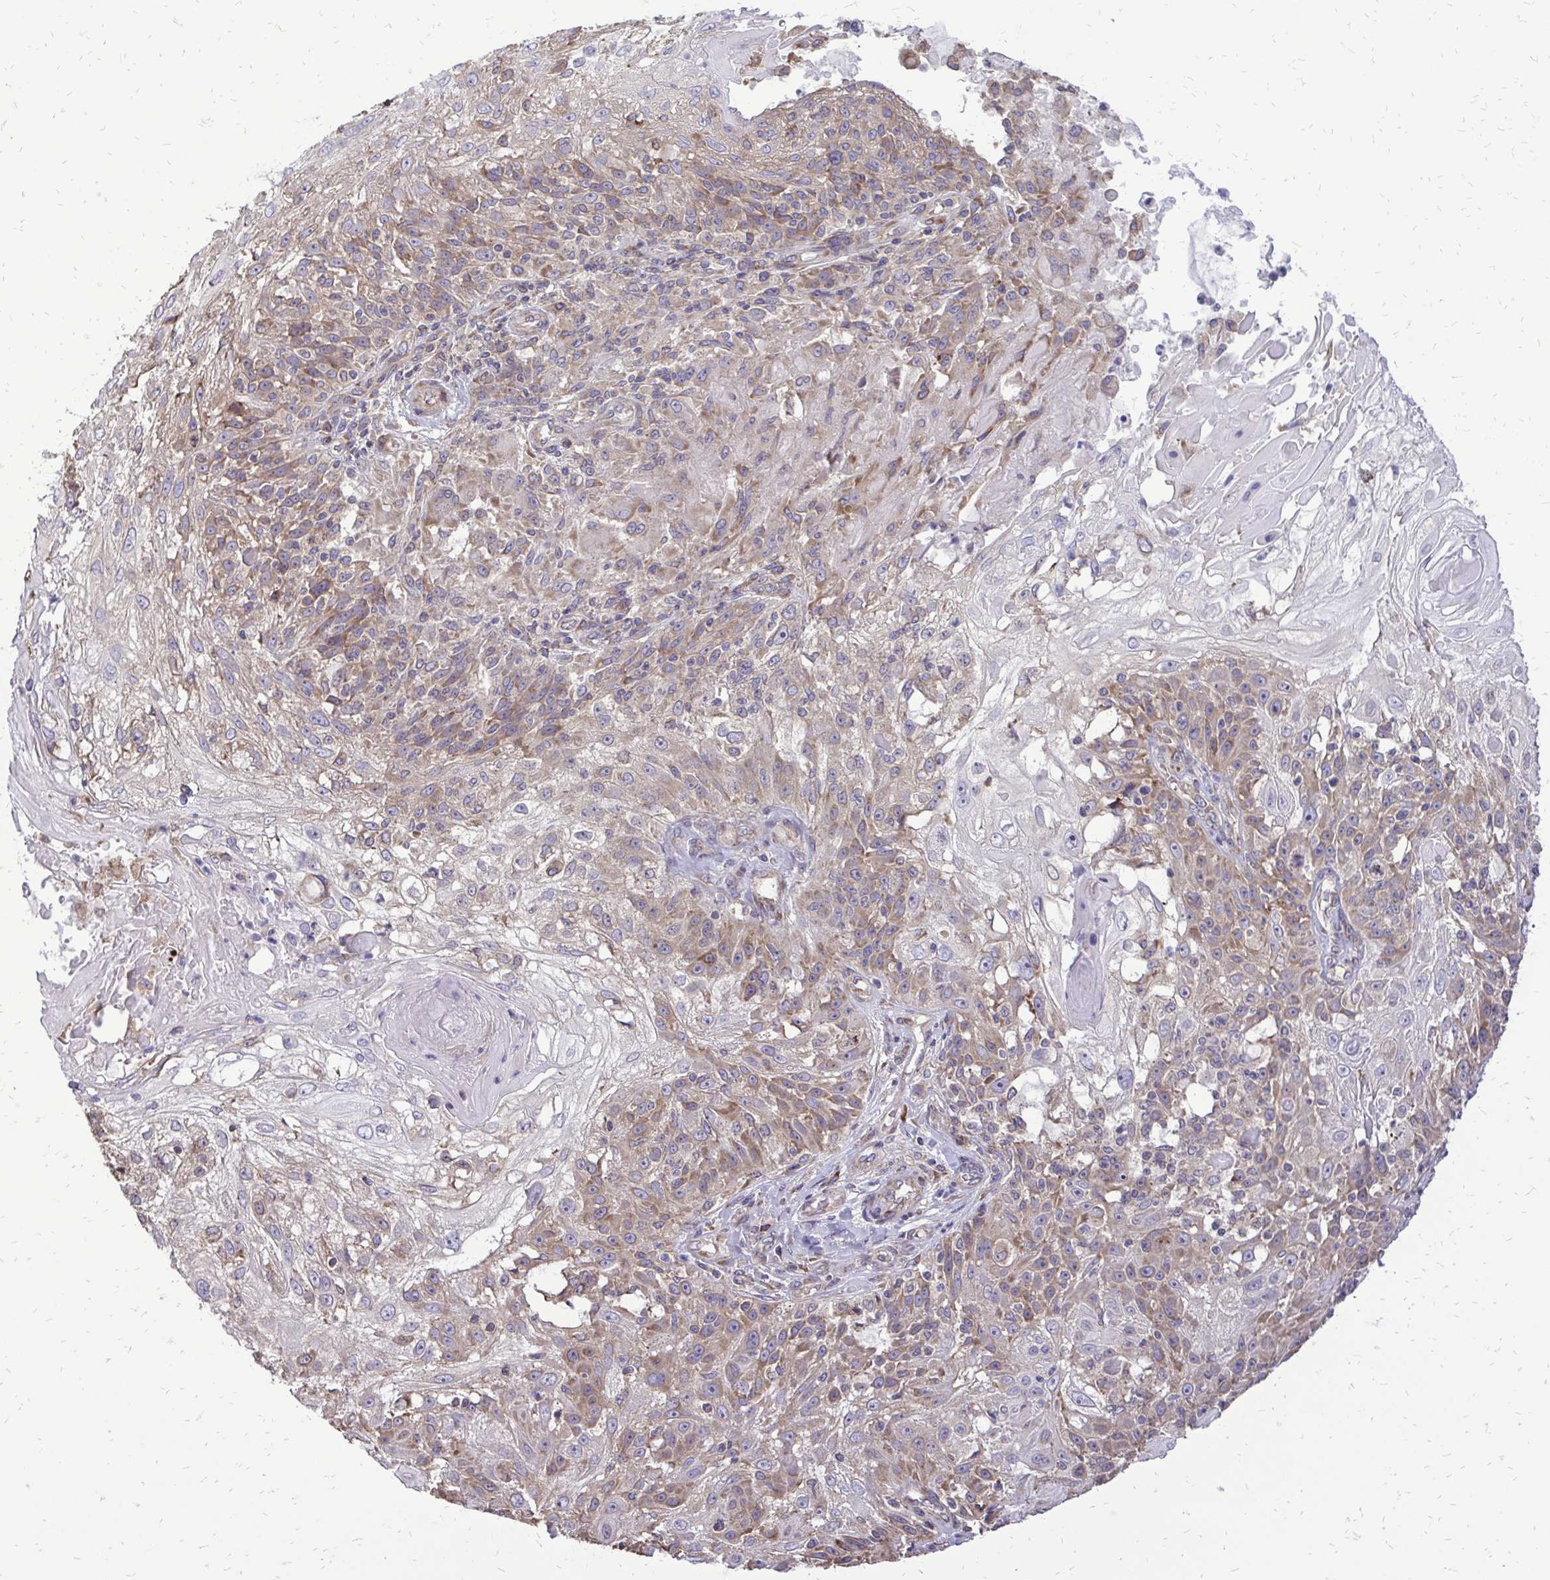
{"staining": {"intensity": "moderate", "quantity": "25%-75%", "location": "cytoplasmic/membranous"}, "tissue": "skin cancer", "cell_type": "Tumor cells", "image_type": "cancer", "snomed": [{"axis": "morphology", "description": "Normal tissue, NOS"}, {"axis": "morphology", "description": "Squamous cell carcinoma, NOS"}, {"axis": "topography", "description": "Skin"}], "caption": "A high-resolution photomicrograph shows immunohistochemistry staining of skin cancer, which exhibits moderate cytoplasmic/membranous positivity in about 25%-75% of tumor cells.", "gene": "RPS3", "patient": {"sex": "female", "age": 83}}